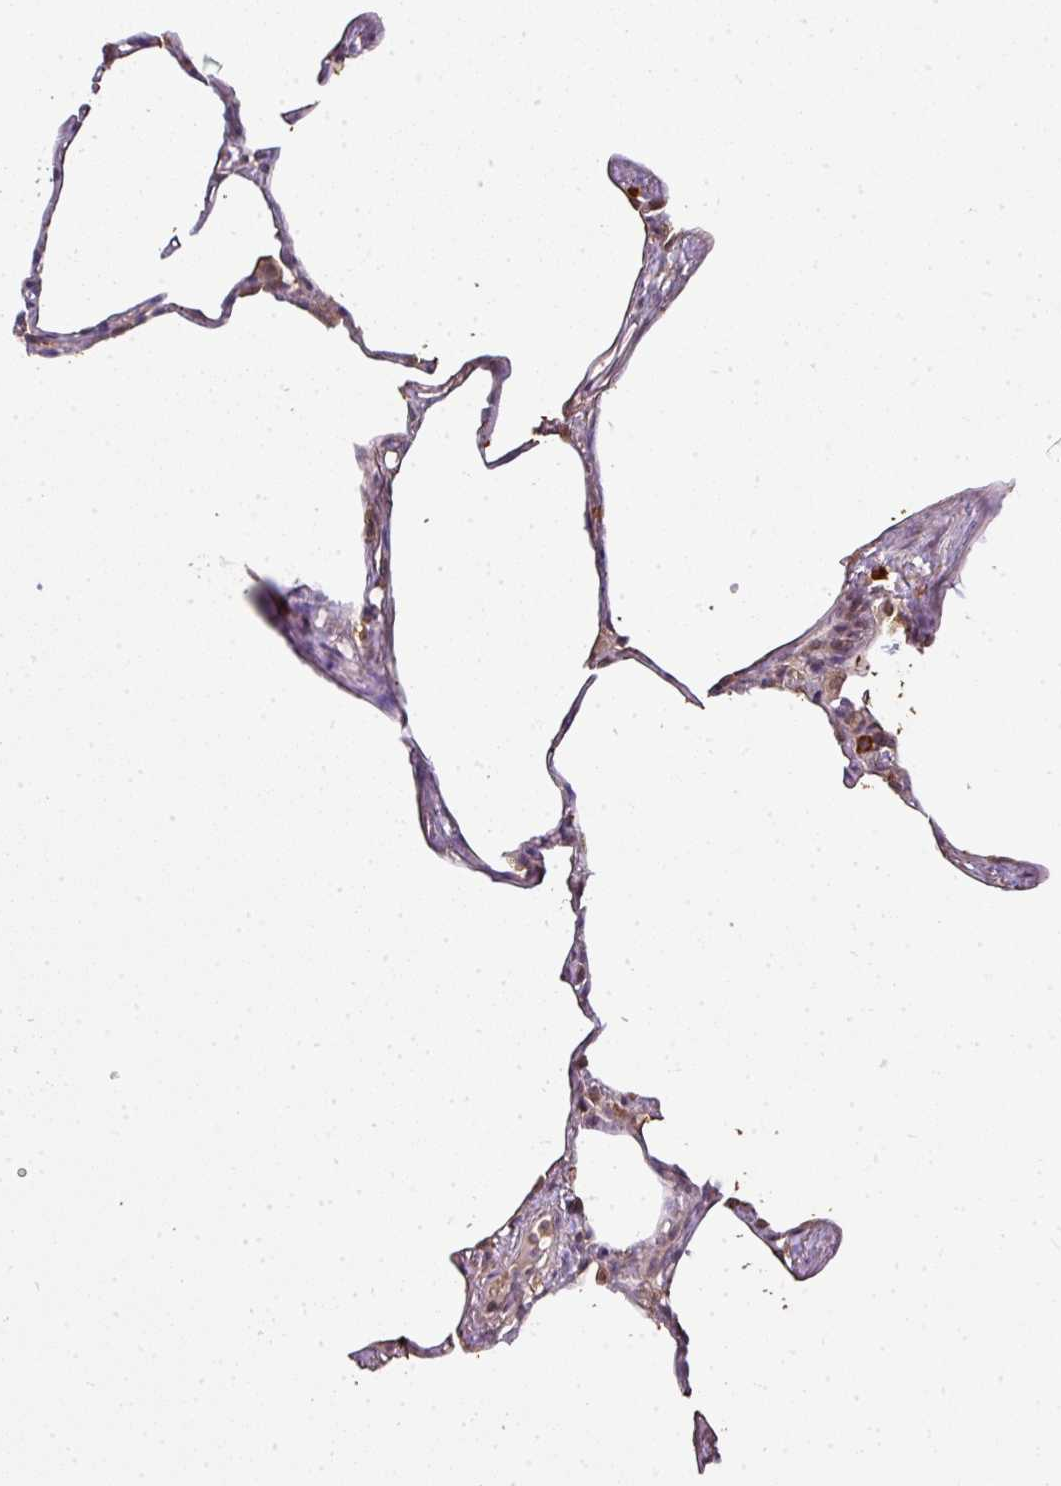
{"staining": {"intensity": "moderate", "quantity": "25%-75%", "location": "cytoplasmic/membranous"}, "tissue": "lung", "cell_type": "Alveolar cells", "image_type": "normal", "snomed": [{"axis": "morphology", "description": "Normal tissue, NOS"}, {"axis": "topography", "description": "Lung"}], "caption": "IHC of unremarkable human lung reveals medium levels of moderate cytoplasmic/membranous expression in about 25%-75% of alveolar cells.", "gene": "RBM14", "patient": {"sex": "male", "age": 65}}